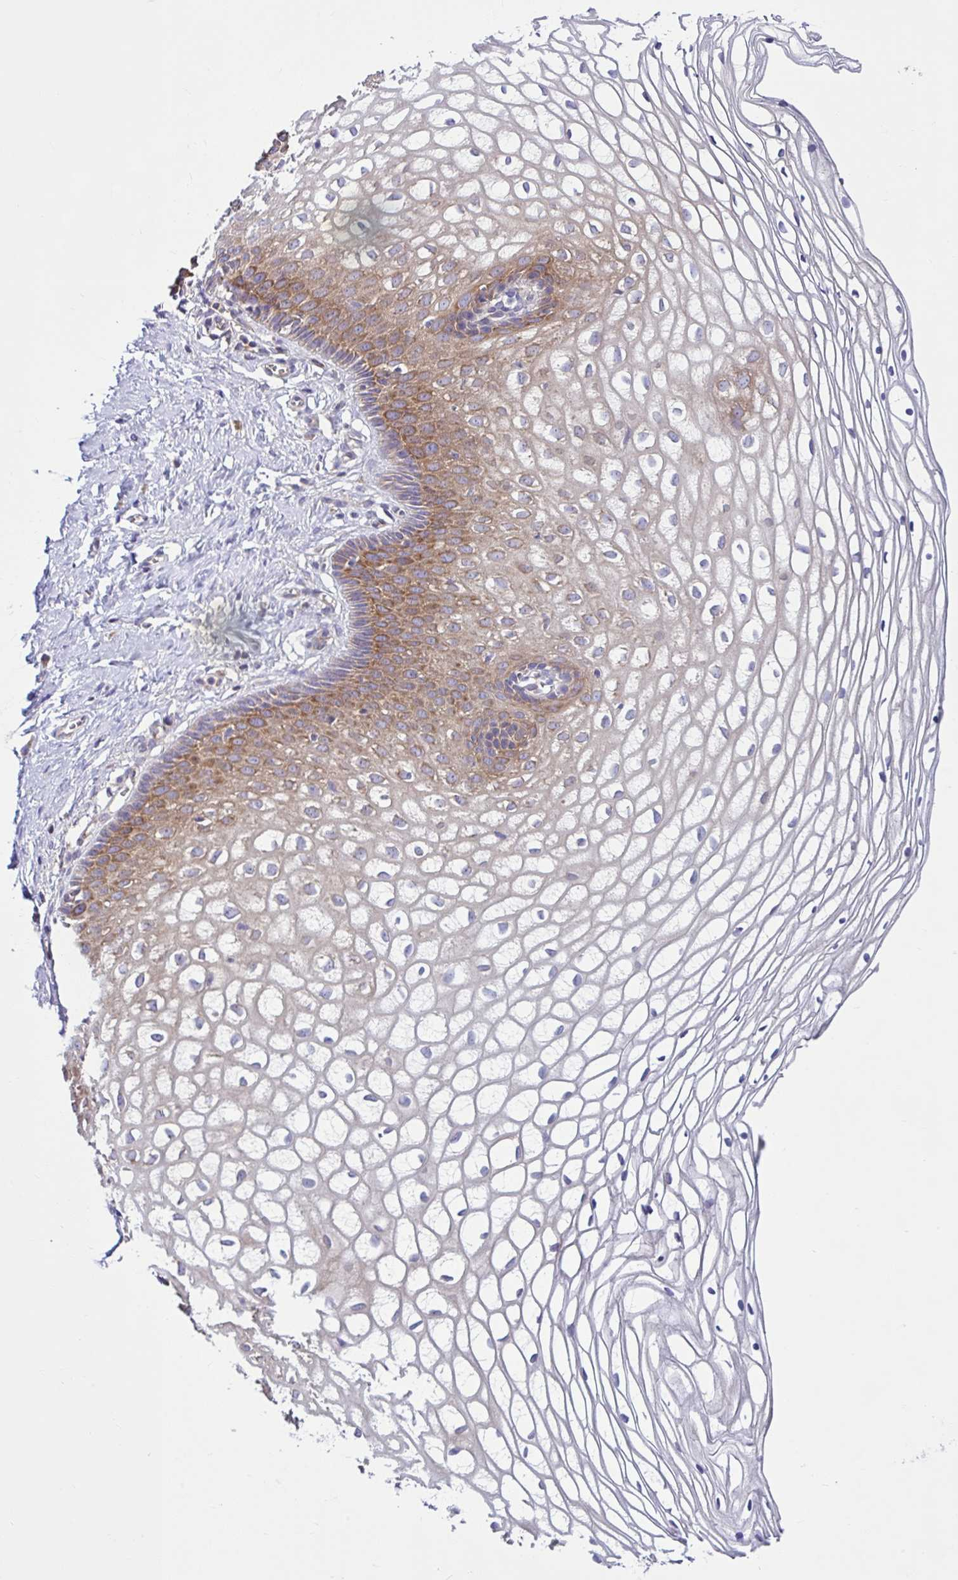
{"staining": {"intensity": "weak", "quantity": "25%-75%", "location": "cytoplasmic/membranous"}, "tissue": "cervix", "cell_type": "Glandular cells", "image_type": "normal", "snomed": [{"axis": "morphology", "description": "Normal tissue, NOS"}, {"axis": "topography", "description": "Cervix"}], "caption": "Glandular cells display low levels of weak cytoplasmic/membranous staining in about 25%-75% of cells in normal cervix. (DAB (3,3'-diaminobenzidine) IHC with brightfield microscopy, high magnification).", "gene": "LARS1", "patient": {"sex": "female", "age": 36}}